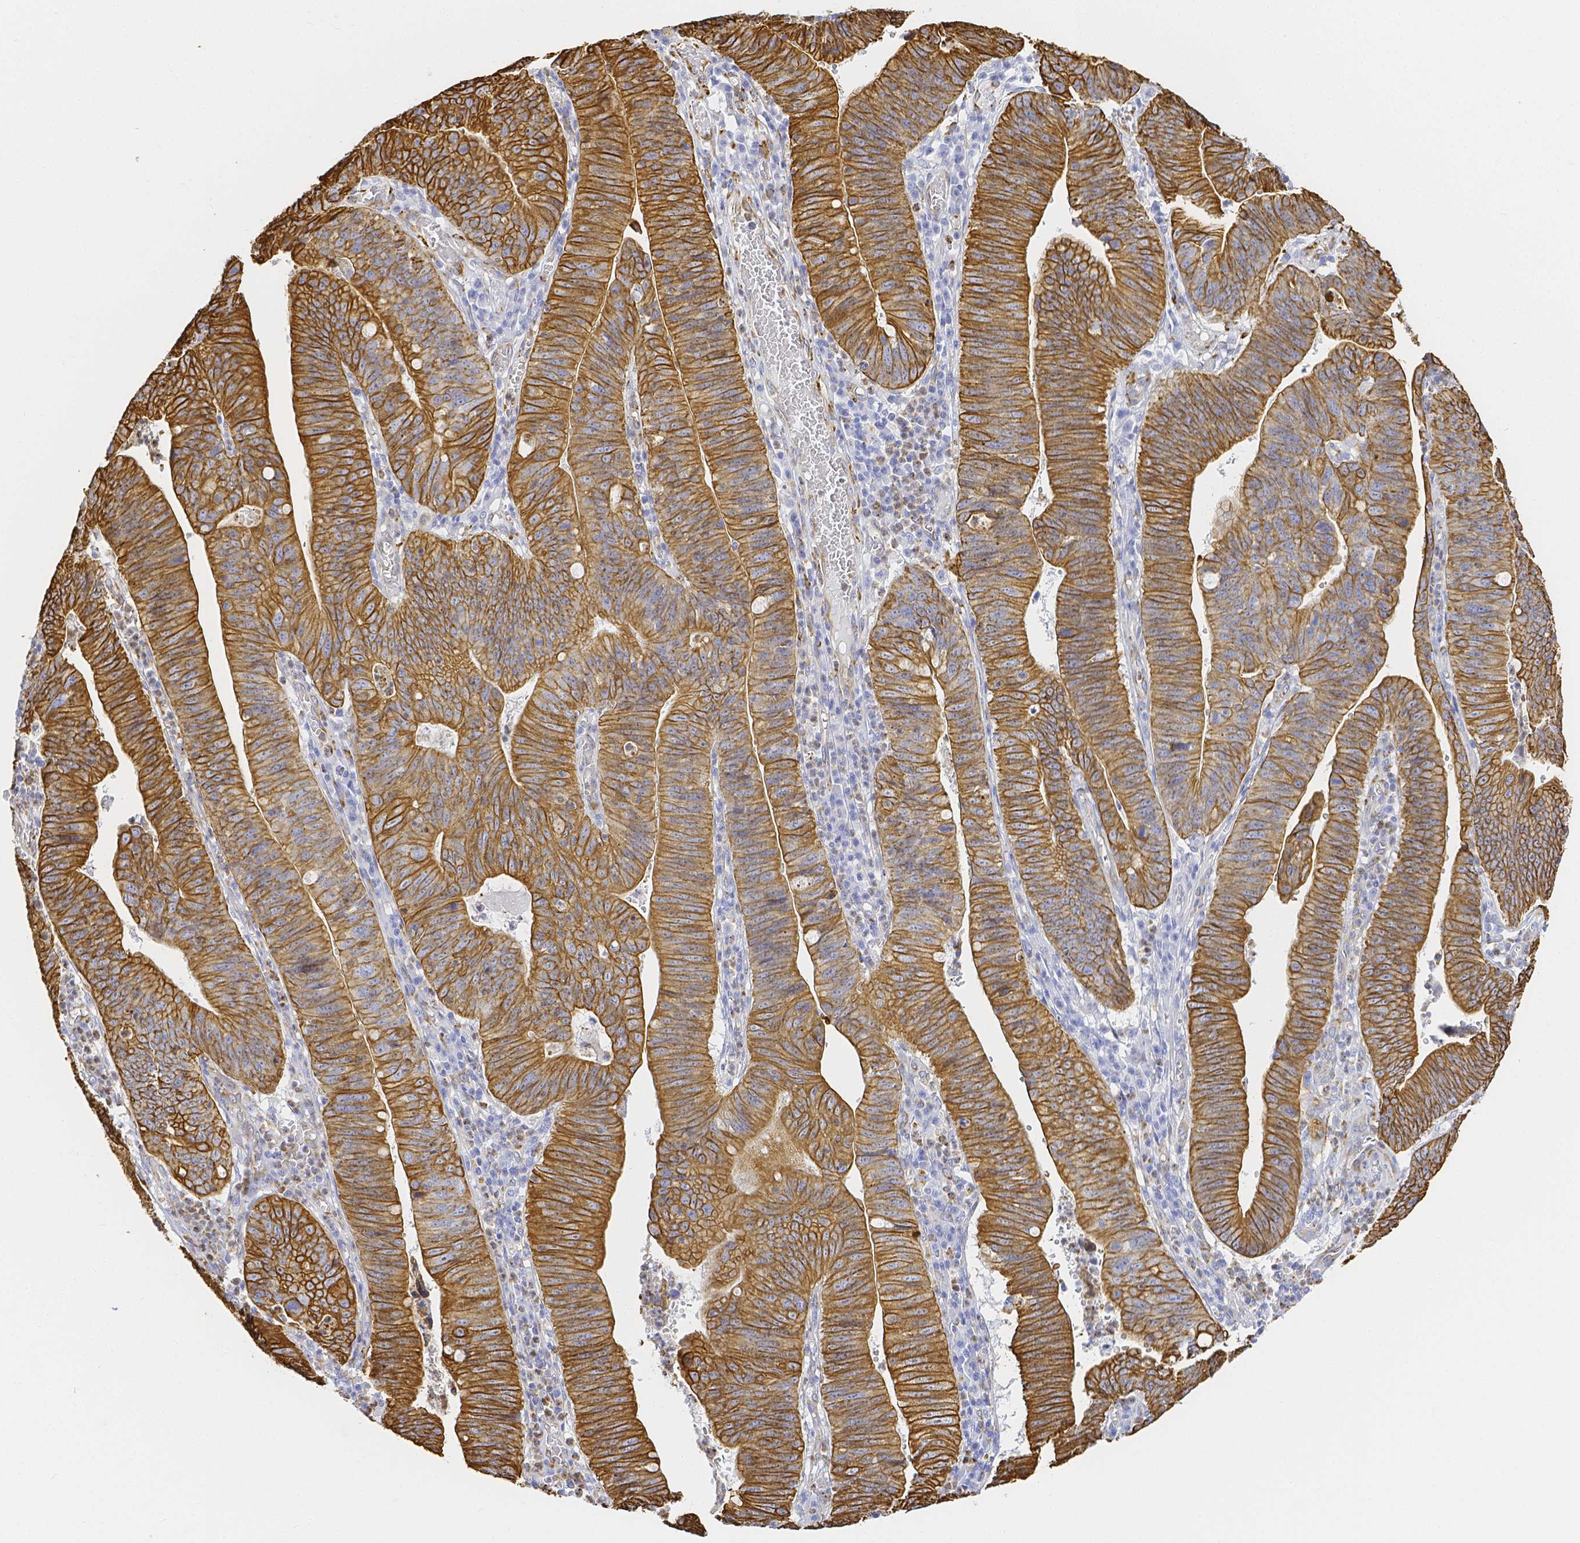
{"staining": {"intensity": "strong", "quantity": ">75%", "location": "cytoplasmic/membranous"}, "tissue": "stomach cancer", "cell_type": "Tumor cells", "image_type": "cancer", "snomed": [{"axis": "morphology", "description": "Adenocarcinoma, NOS"}, {"axis": "topography", "description": "Stomach"}], "caption": "Protein staining of stomach cancer tissue exhibits strong cytoplasmic/membranous expression in about >75% of tumor cells. Nuclei are stained in blue.", "gene": "SMURF1", "patient": {"sex": "male", "age": 59}}